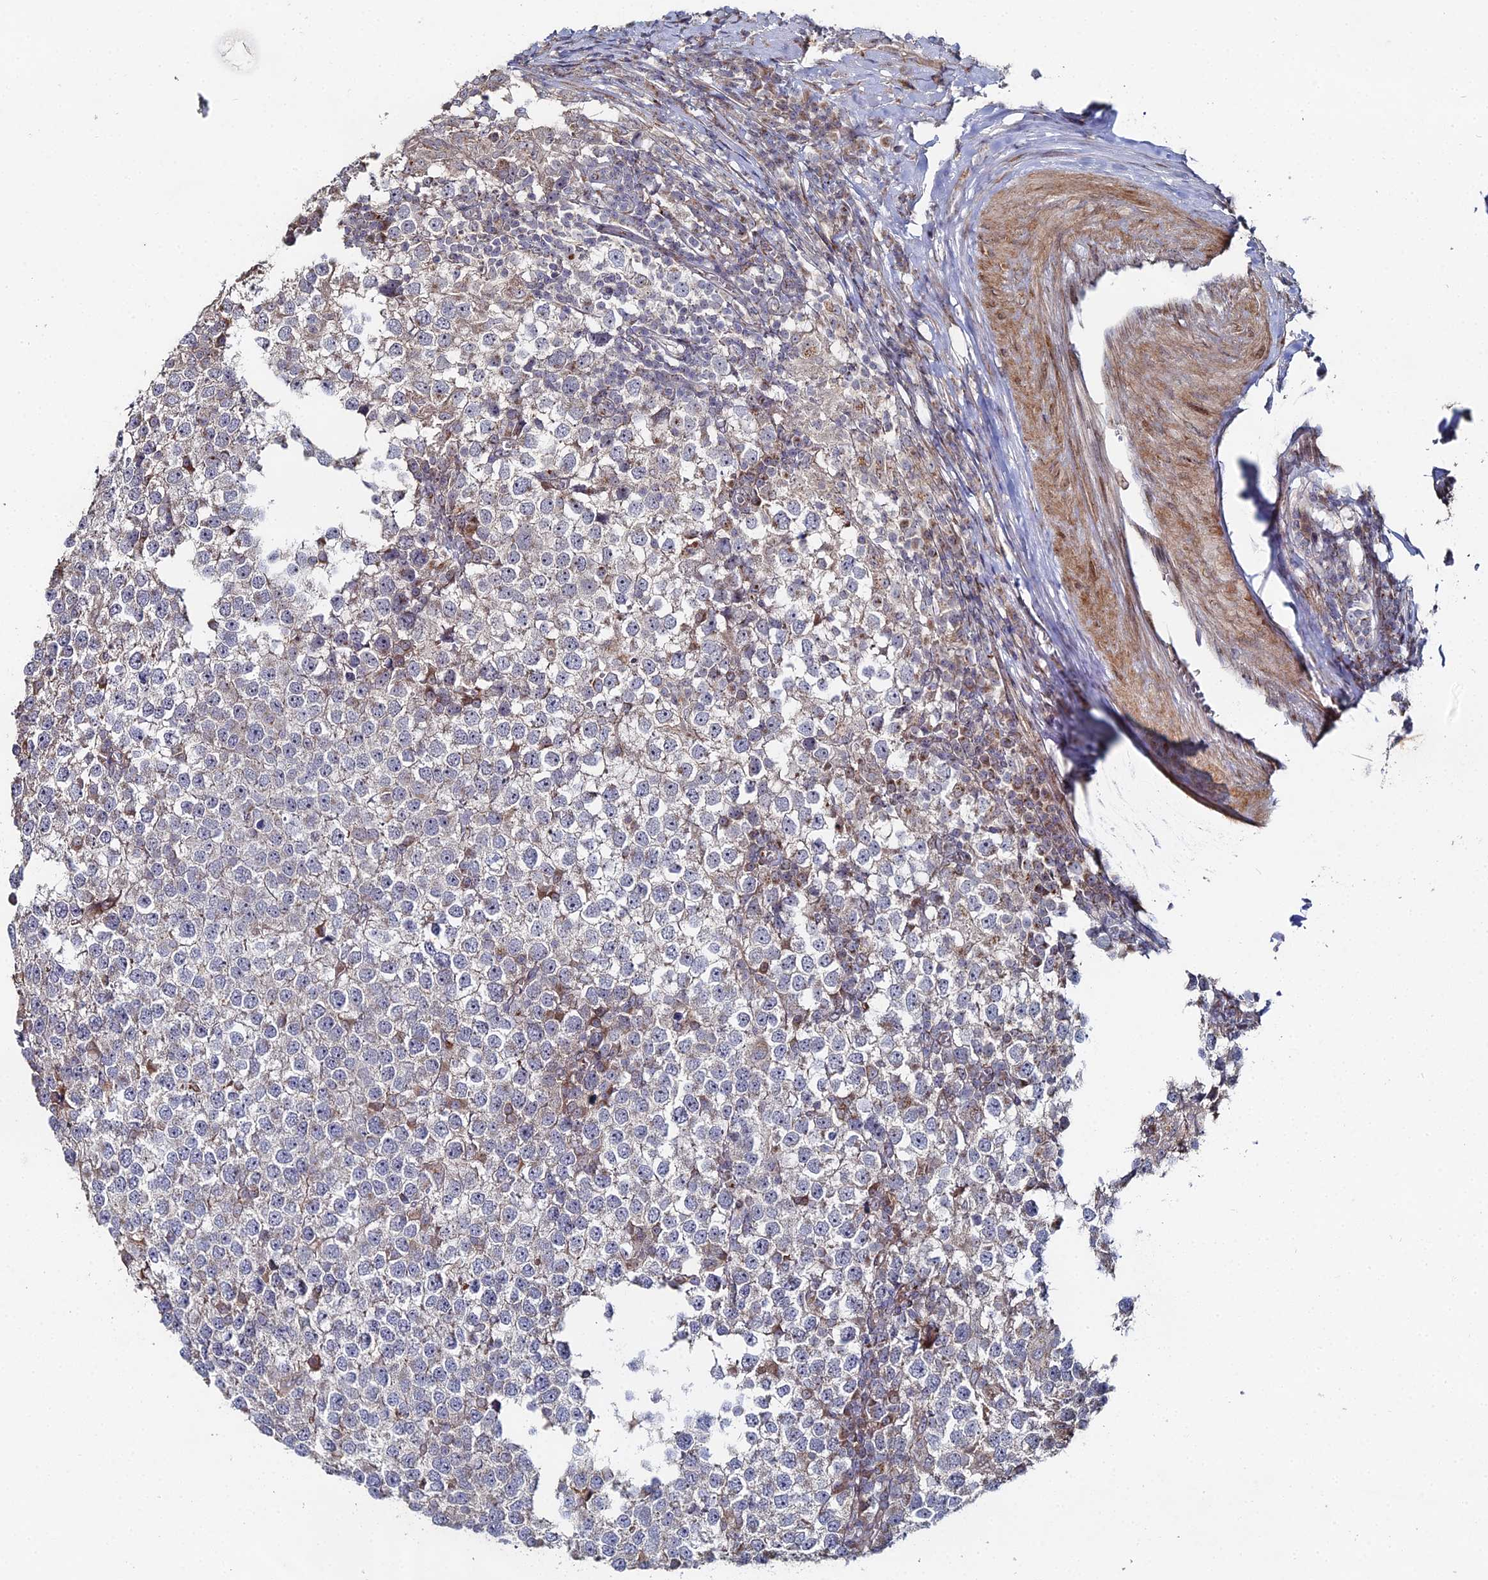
{"staining": {"intensity": "weak", "quantity": "<25%", "location": "cytoplasmic/membranous"}, "tissue": "testis cancer", "cell_type": "Tumor cells", "image_type": "cancer", "snomed": [{"axis": "morphology", "description": "Seminoma, NOS"}, {"axis": "topography", "description": "Testis"}], "caption": "Photomicrograph shows no significant protein staining in tumor cells of testis cancer. (Stains: DAB IHC with hematoxylin counter stain, Microscopy: brightfield microscopy at high magnification).", "gene": "SGMS1", "patient": {"sex": "male", "age": 65}}